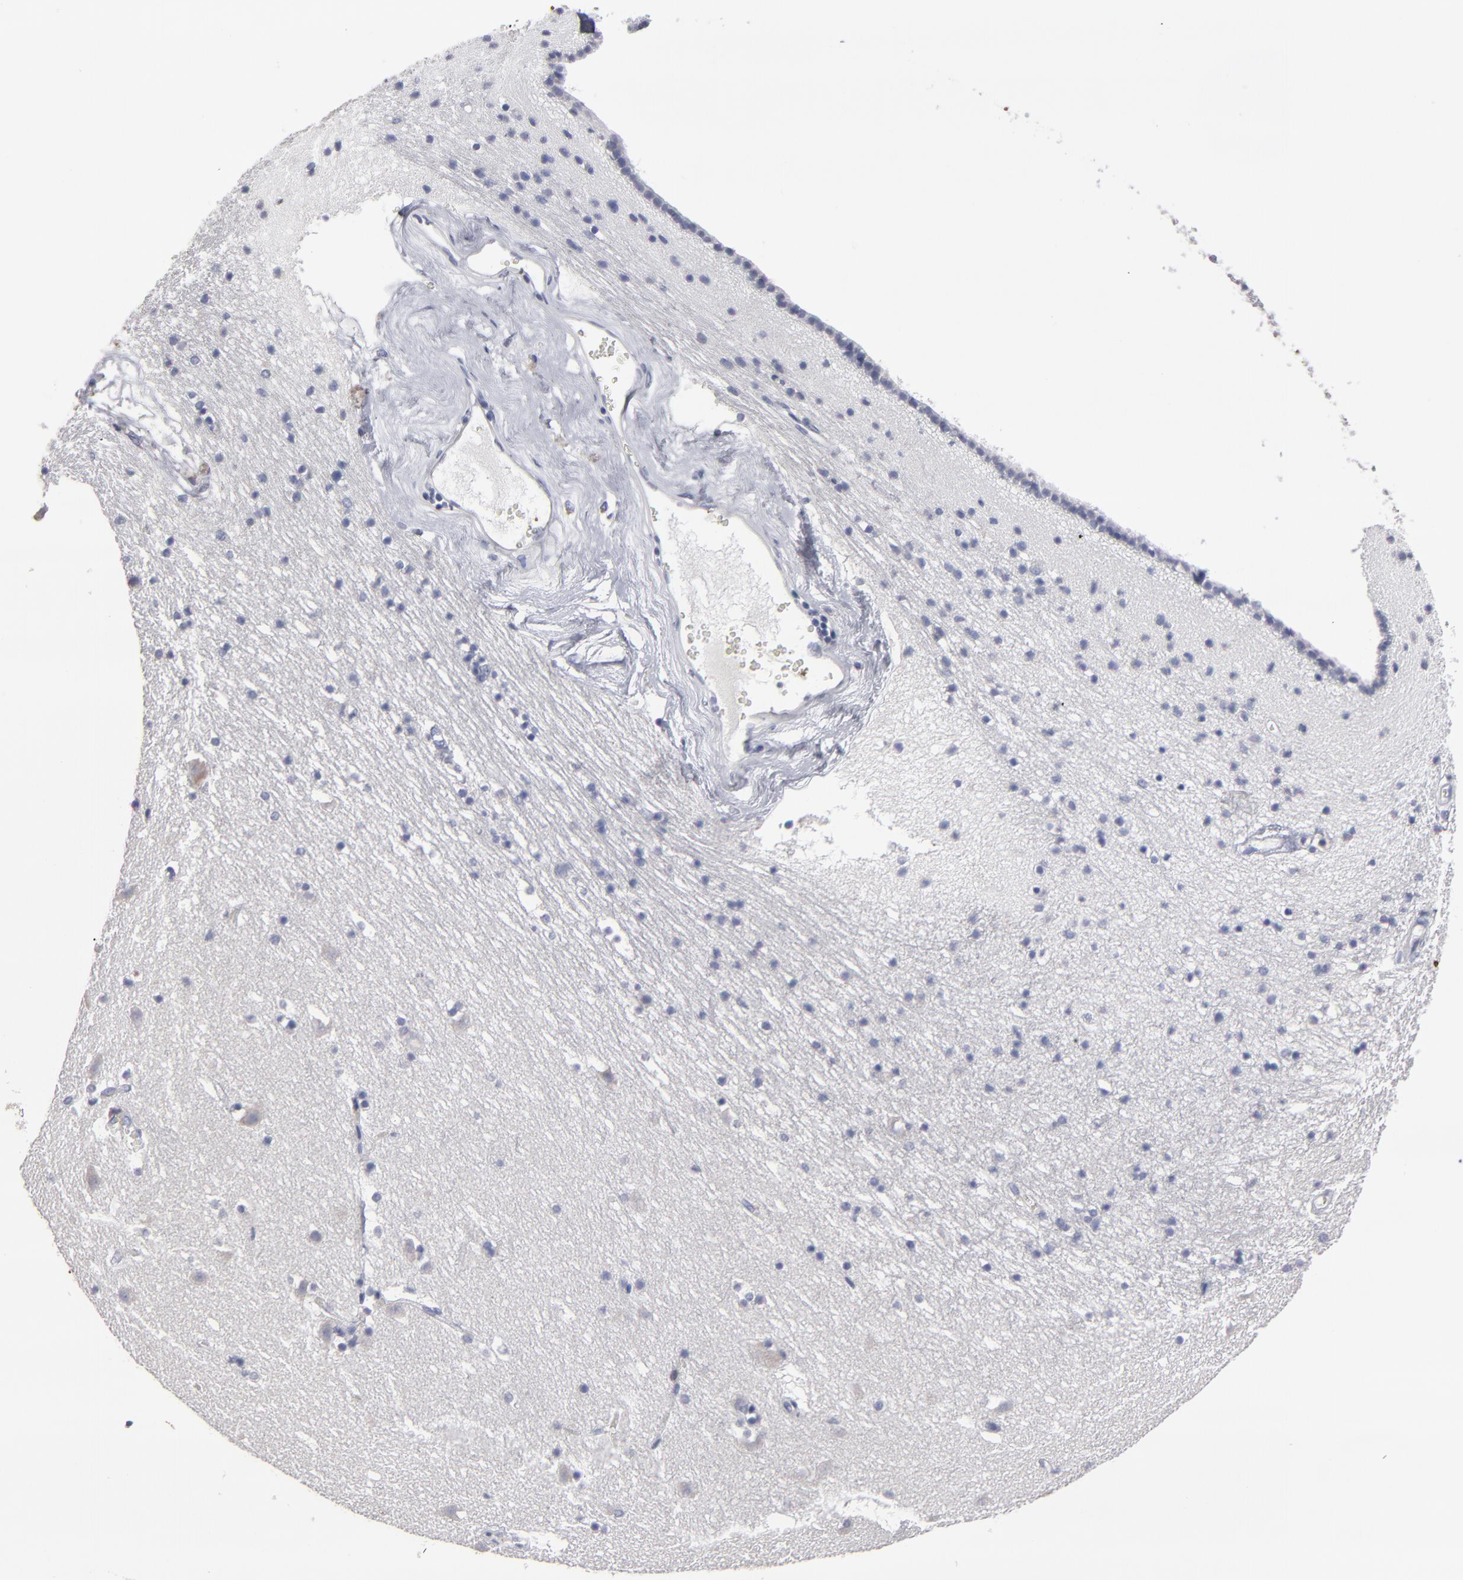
{"staining": {"intensity": "negative", "quantity": "none", "location": "none"}, "tissue": "caudate", "cell_type": "Glial cells", "image_type": "normal", "snomed": [{"axis": "morphology", "description": "Normal tissue, NOS"}, {"axis": "topography", "description": "Lateral ventricle wall"}], "caption": "Image shows no protein positivity in glial cells of unremarkable caudate. (DAB (3,3'-diaminobenzidine) immunohistochemistry with hematoxylin counter stain).", "gene": "CCDC80", "patient": {"sex": "male", "age": 45}}